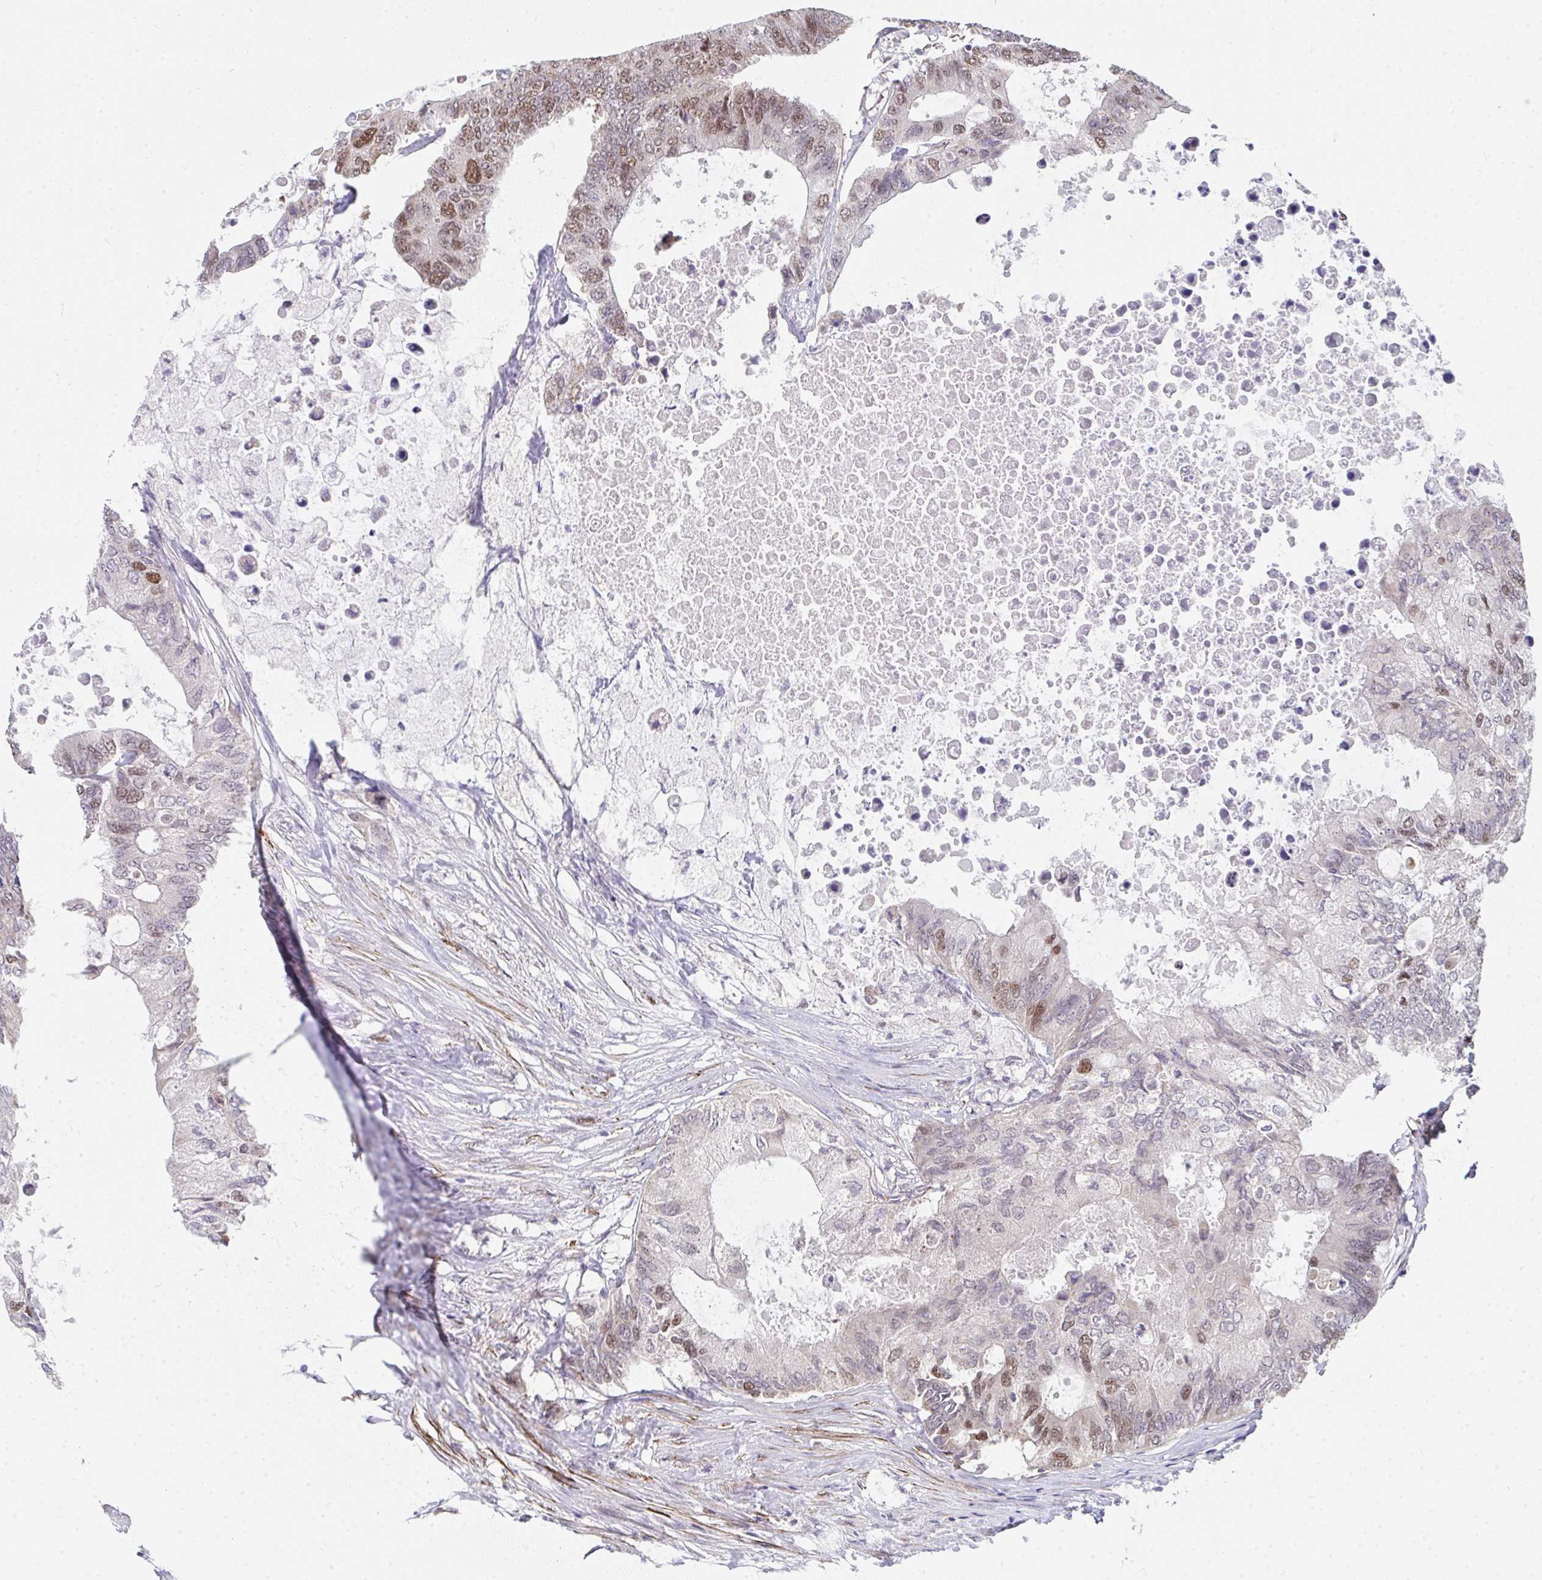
{"staining": {"intensity": "moderate", "quantity": "25%-75%", "location": "nuclear"}, "tissue": "colorectal cancer", "cell_type": "Tumor cells", "image_type": "cancer", "snomed": [{"axis": "morphology", "description": "Adenocarcinoma, NOS"}, {"axis": "topography", "description": "Colon"}], "caption": "This is a histology image of IHC staining of adenocarcinoma (colorectal), which shows moderate staining in the nuclear of tumor cells.", "gene": "GINS2", "patient": {"sex": "male", "age": 71}}